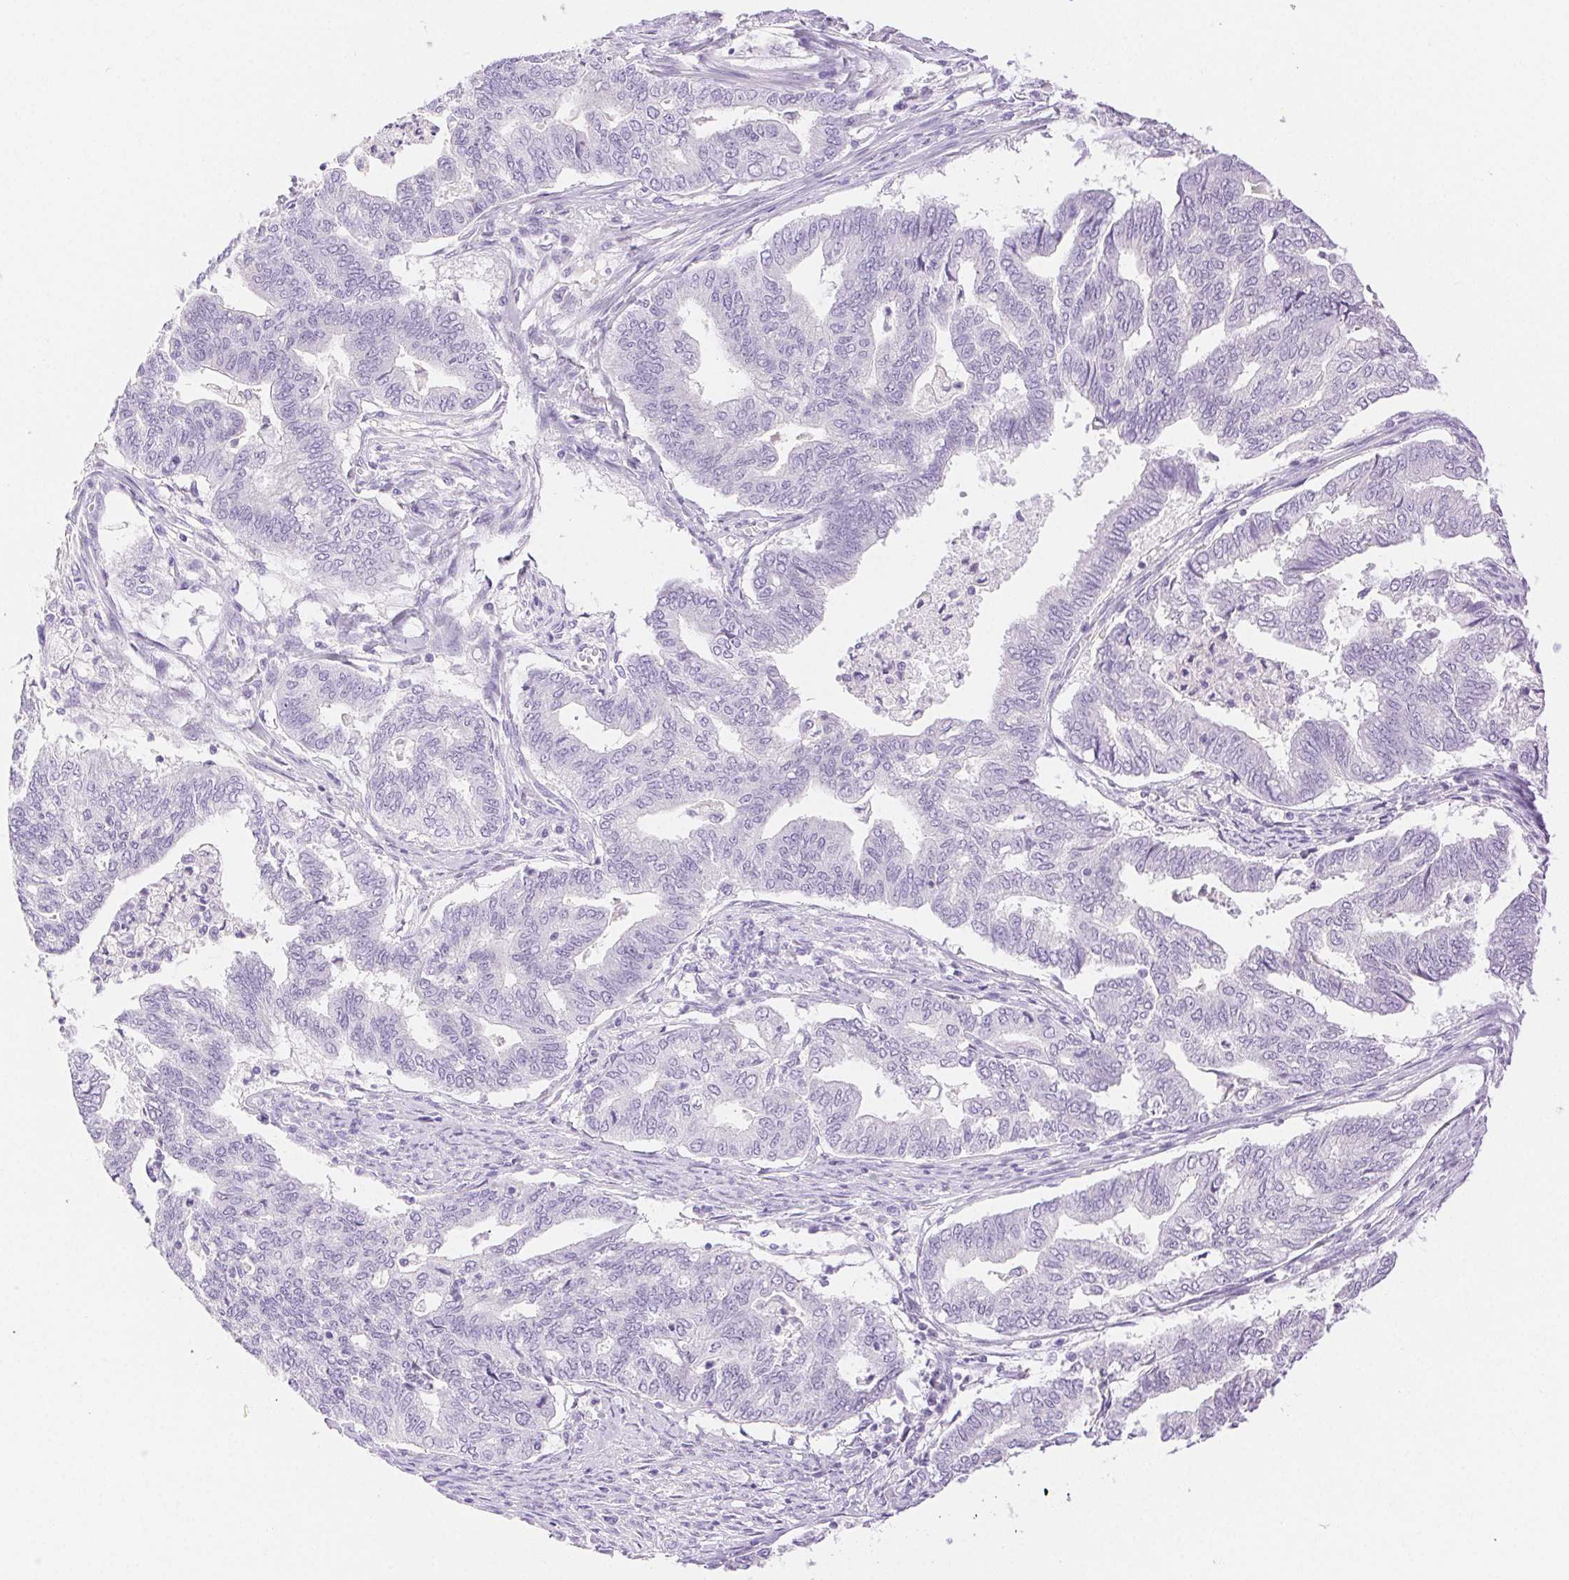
{"staining": {"intensity": "negative", "quantity": "none", "location": "none"}, "tissue": "endometrial cancer", "cell_type": "Tumor cells", "image_type": "cancer", "snomed": [{"axis": "morphology", "description": "Adenocarcinoma, NOS"}, {"axis": "topography", "description": "Endometrium"}], "caption": "This is a photomicrograph of immunohistochemistry staining of endometrial adenocarcinoma, which shows no expression in tumor cells. Nuclei are stained in blue.", "gene": "SPACA4", "patient": {"sex": "female", "age": 79}}